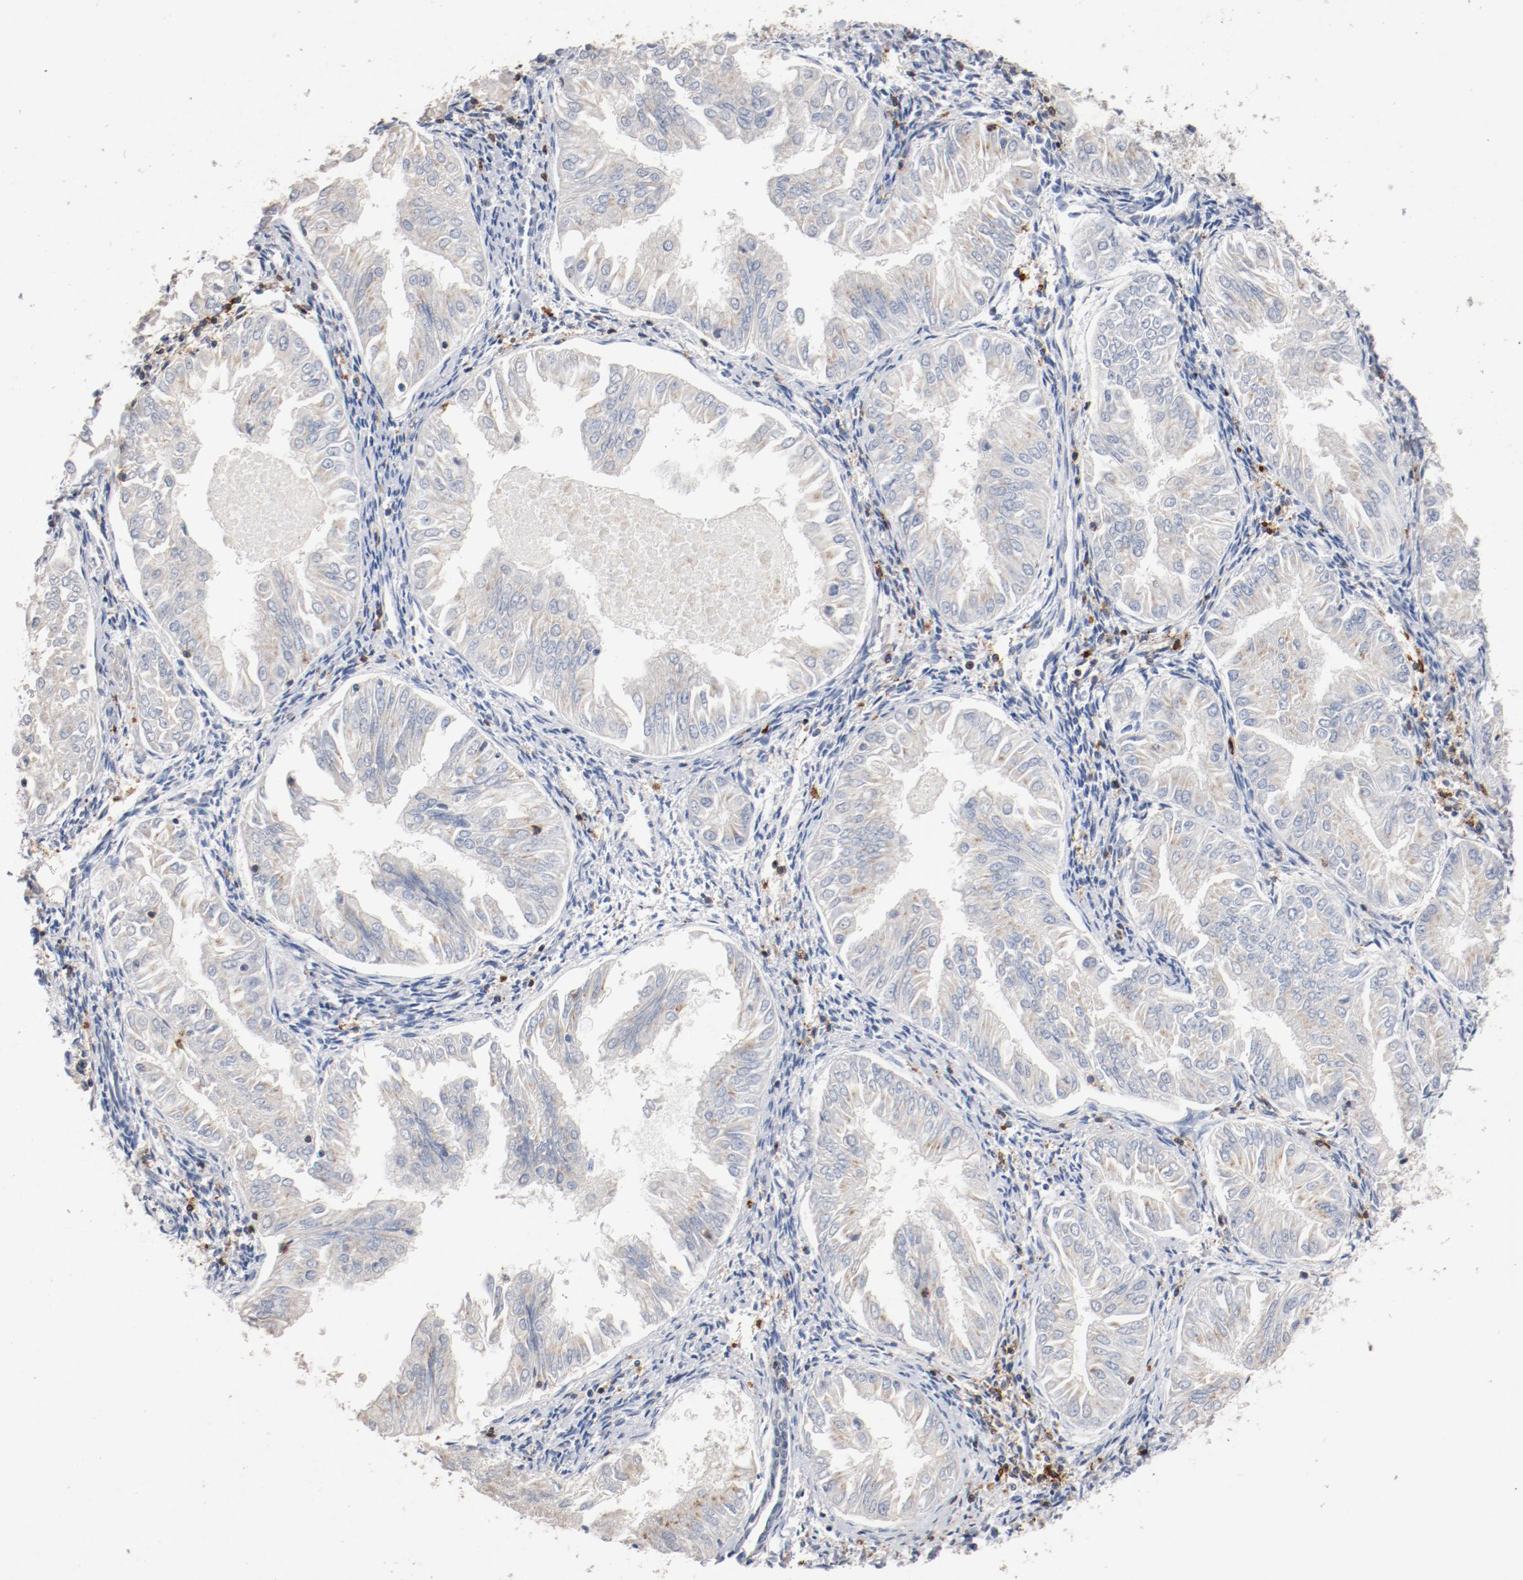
{"staining": {"intensity": "negative", "quantity": "none", "location": "none"}, "tissue": "endometrial cancer", "cell_type": "Tumor cells", "image_type": "cancer", "snomed": [{"axis": "morphology", "description": "Adenocarcinoma, NOS"}, {"axis": "topography", "description": "Endometrium"}], "caption": "This image is of adenocarcinoma (endometrial) stained with IHC to label a protein in brown with the nuclei are counter-stained blue. There is no positivity in tumor cells. The staining was performed using DAB to visualize the protein expression in brown, while the nuclei were stained in blue with hematoxylin (Magnification: 20x).", "gene": "CD247", "patient": {"sex": "female", "age": 53}}